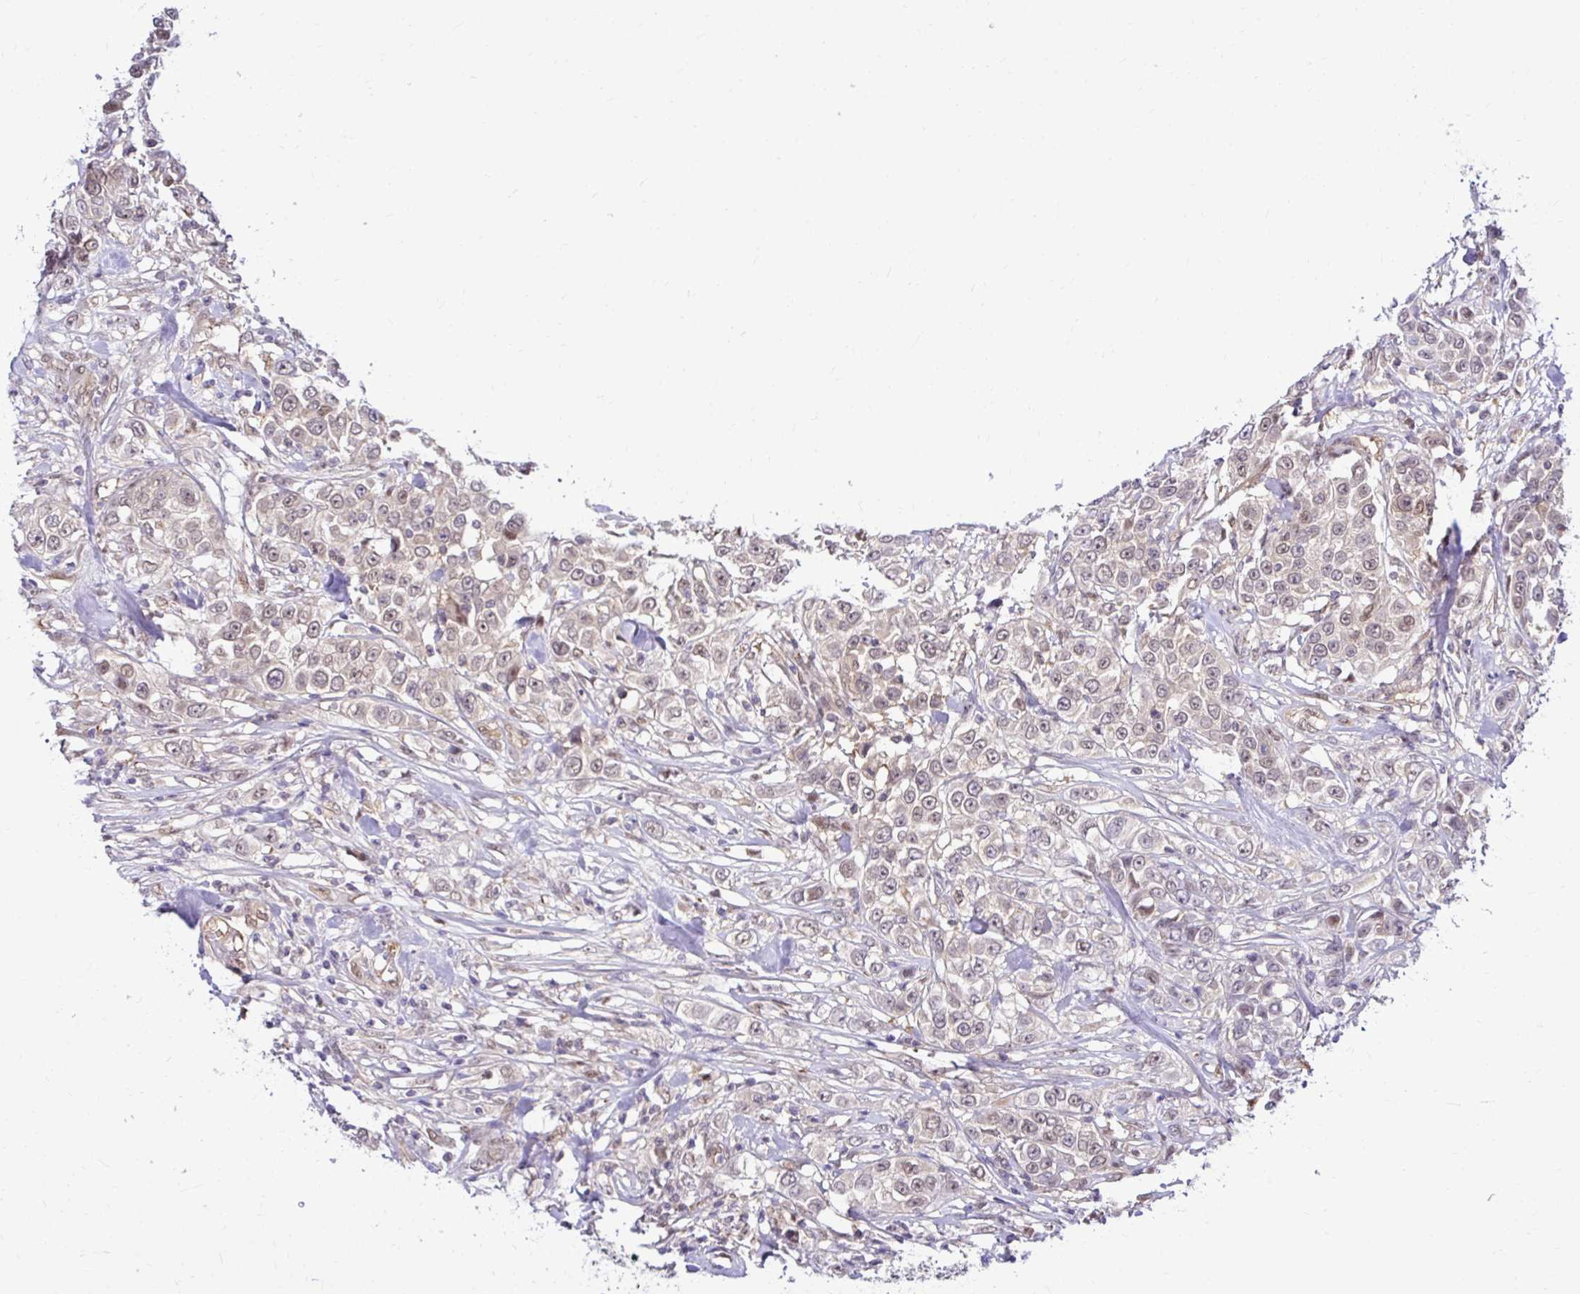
{"staining": {"intensity": "weak", "quantity": "25%-75%", "location": "cytoplasmic/membranous,nuclear"}, "tissue": "urothelial cancer", "cell_type": "Tumor cells", "image_type": "cancer", "snomed": [{"axis": "morphology", "description": "Urothelial carcinoma, High grade"}, {"axis": "topography", "description": "Urinary bladder"}], "caption": "Immunohistochemistry (IHC) histopathology image of neoplastic tissue: urothelial carcinoma (high-grade) stained using immunohistochemistry exhibits low levels of weak protein expression localized specifically in the cytoplasmic/membranous and nuclear of tumor cells, appearing as a cytoplasmic/membranous and nuclear brown color.", "gene": "PSMD3", "patient": {"sex": "female", "age": 80}}